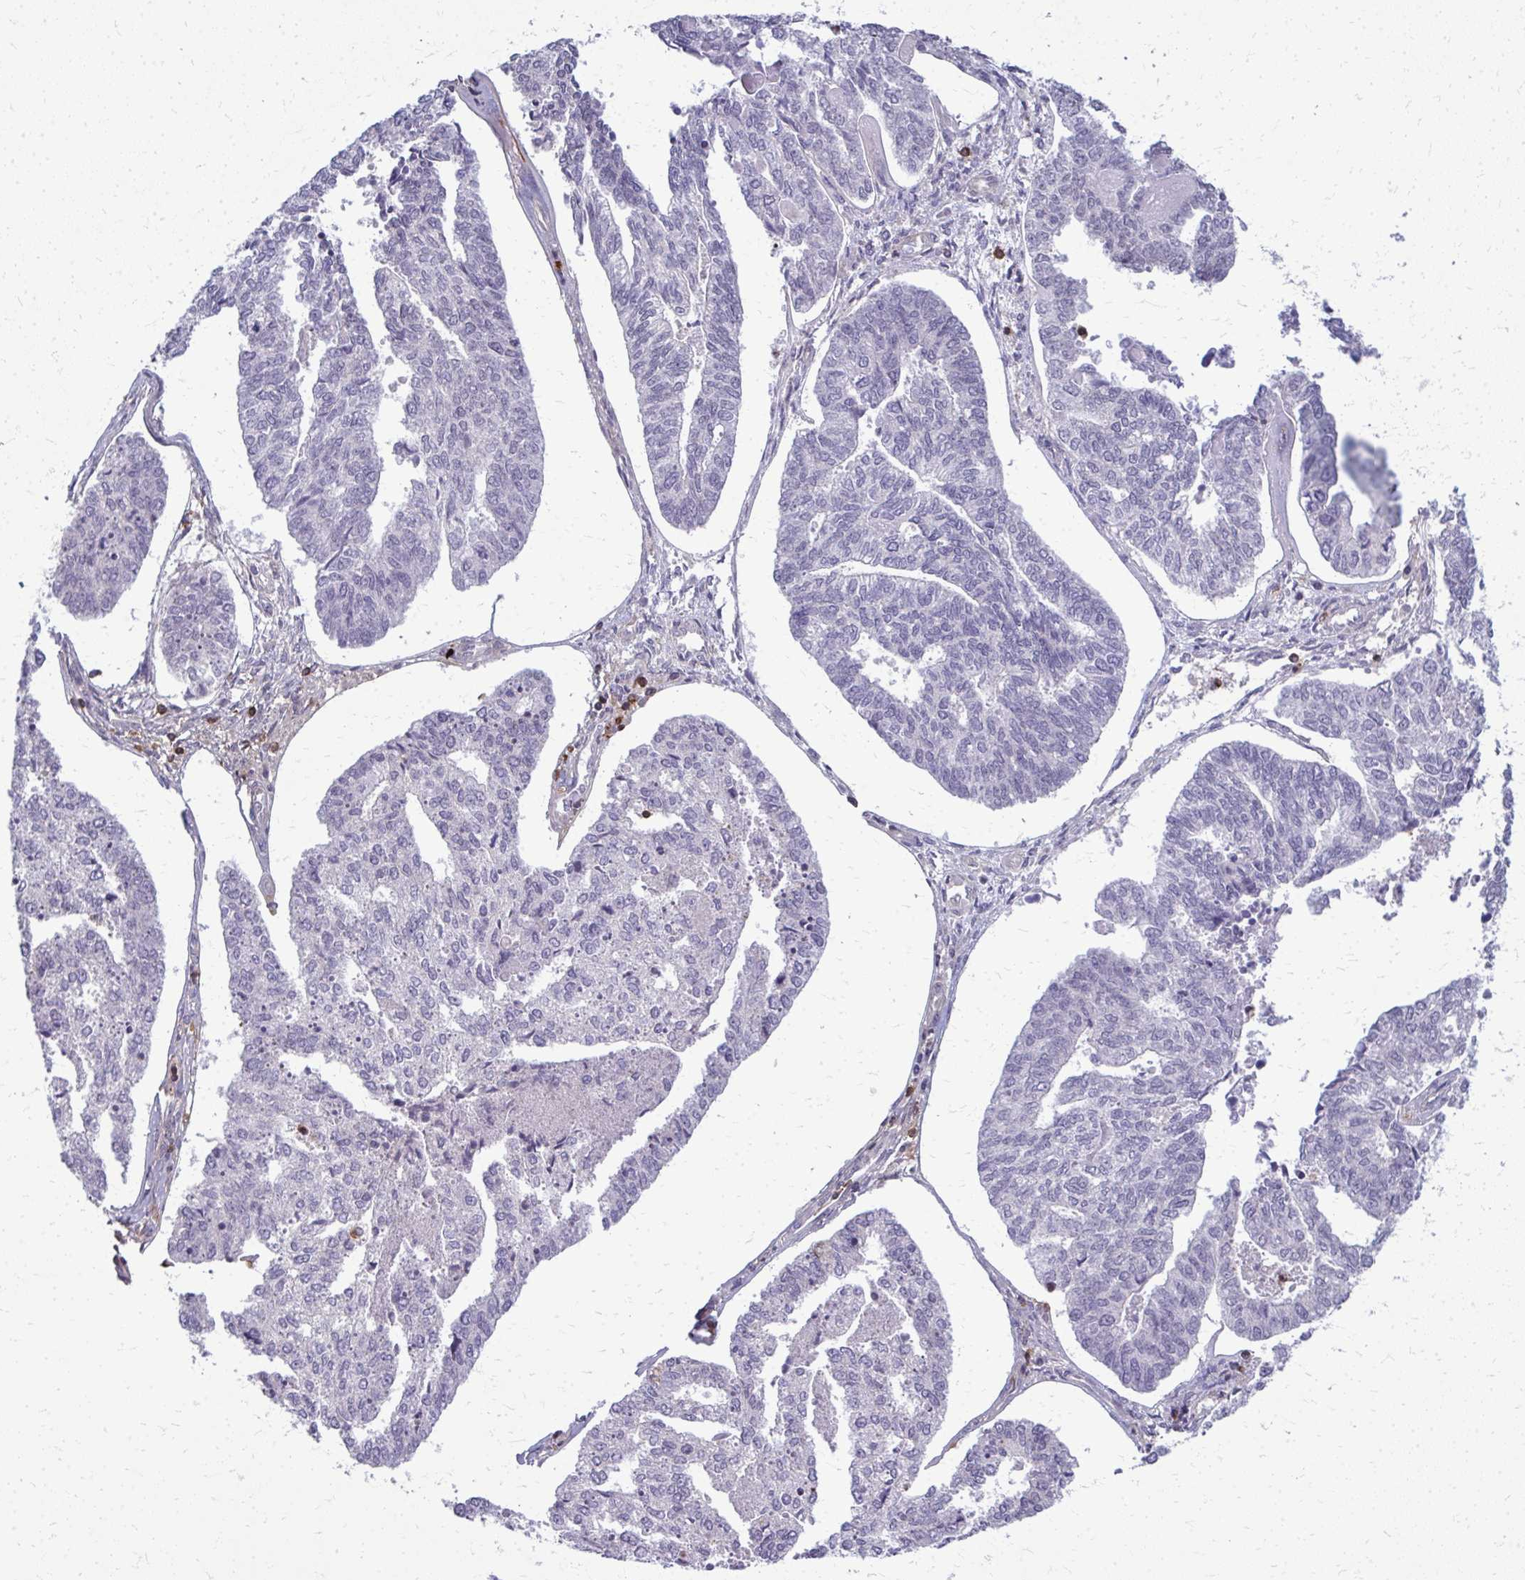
{"staining": {"intensity": "negative", "quantity": "none", "location": "none"}, "tissue": "endometrial cancer", "cell_type": "Tumor cells", "image_type": "cancer", "snomed": [{"axis": "morphology", "description": "Adenocarcinoma, NOS"}, {"axis": "topography", "description": "Endometrium"}], "caption": "Immunohistochemical staining of endometrial adenocarcinoma displays no significant positivity in tumor cells.", "gene": "AP5M1", "patient": {"sex": "female", "age": 73}}